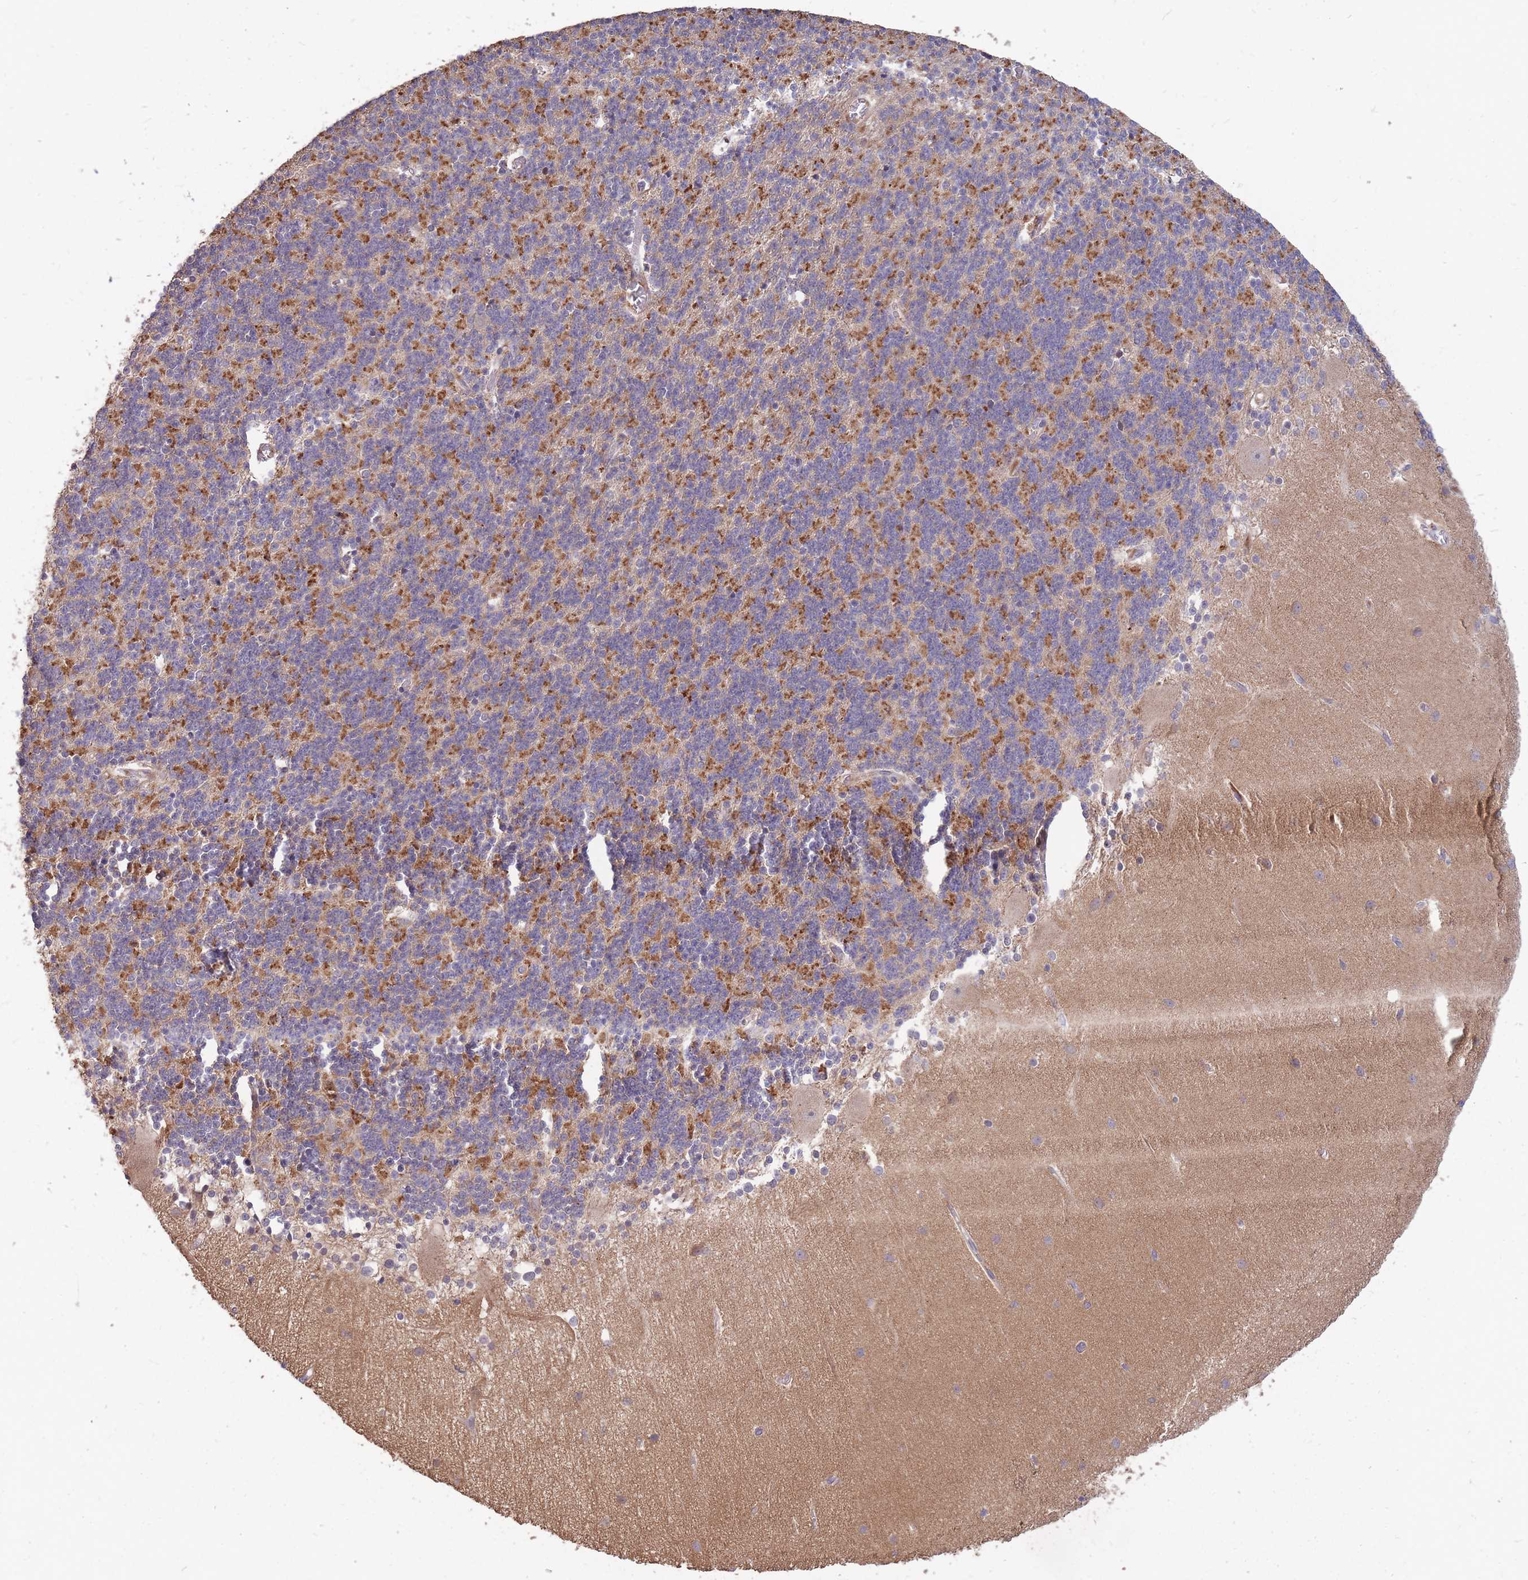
{"staining": {"intensity": "moderate", "quantity": "25%-75%", "location": "cytoplasmic/membranous"}, "tissue": "cerebellum", "cell_type": "Cells in granular layer", "image_type": "normal", "snomed": [{"axis": "morphology", "description": "Normal tissue, NOS"}, {"axis": "topography", "description": "Cerebellum"}], "caption": "Immunohistochemical staining of unremarkable cerebellum shows medium levels of moderate cytoplasmic/membranous staining in about 25%-75% of cells in granular layer. The protein is stained brown, and the nuclei are stained in blue (DAB IHC with brightfield microscopy, high magnification).", "gene": "IGF2BP2", "patient": {"sex": "female", "age": 54}}